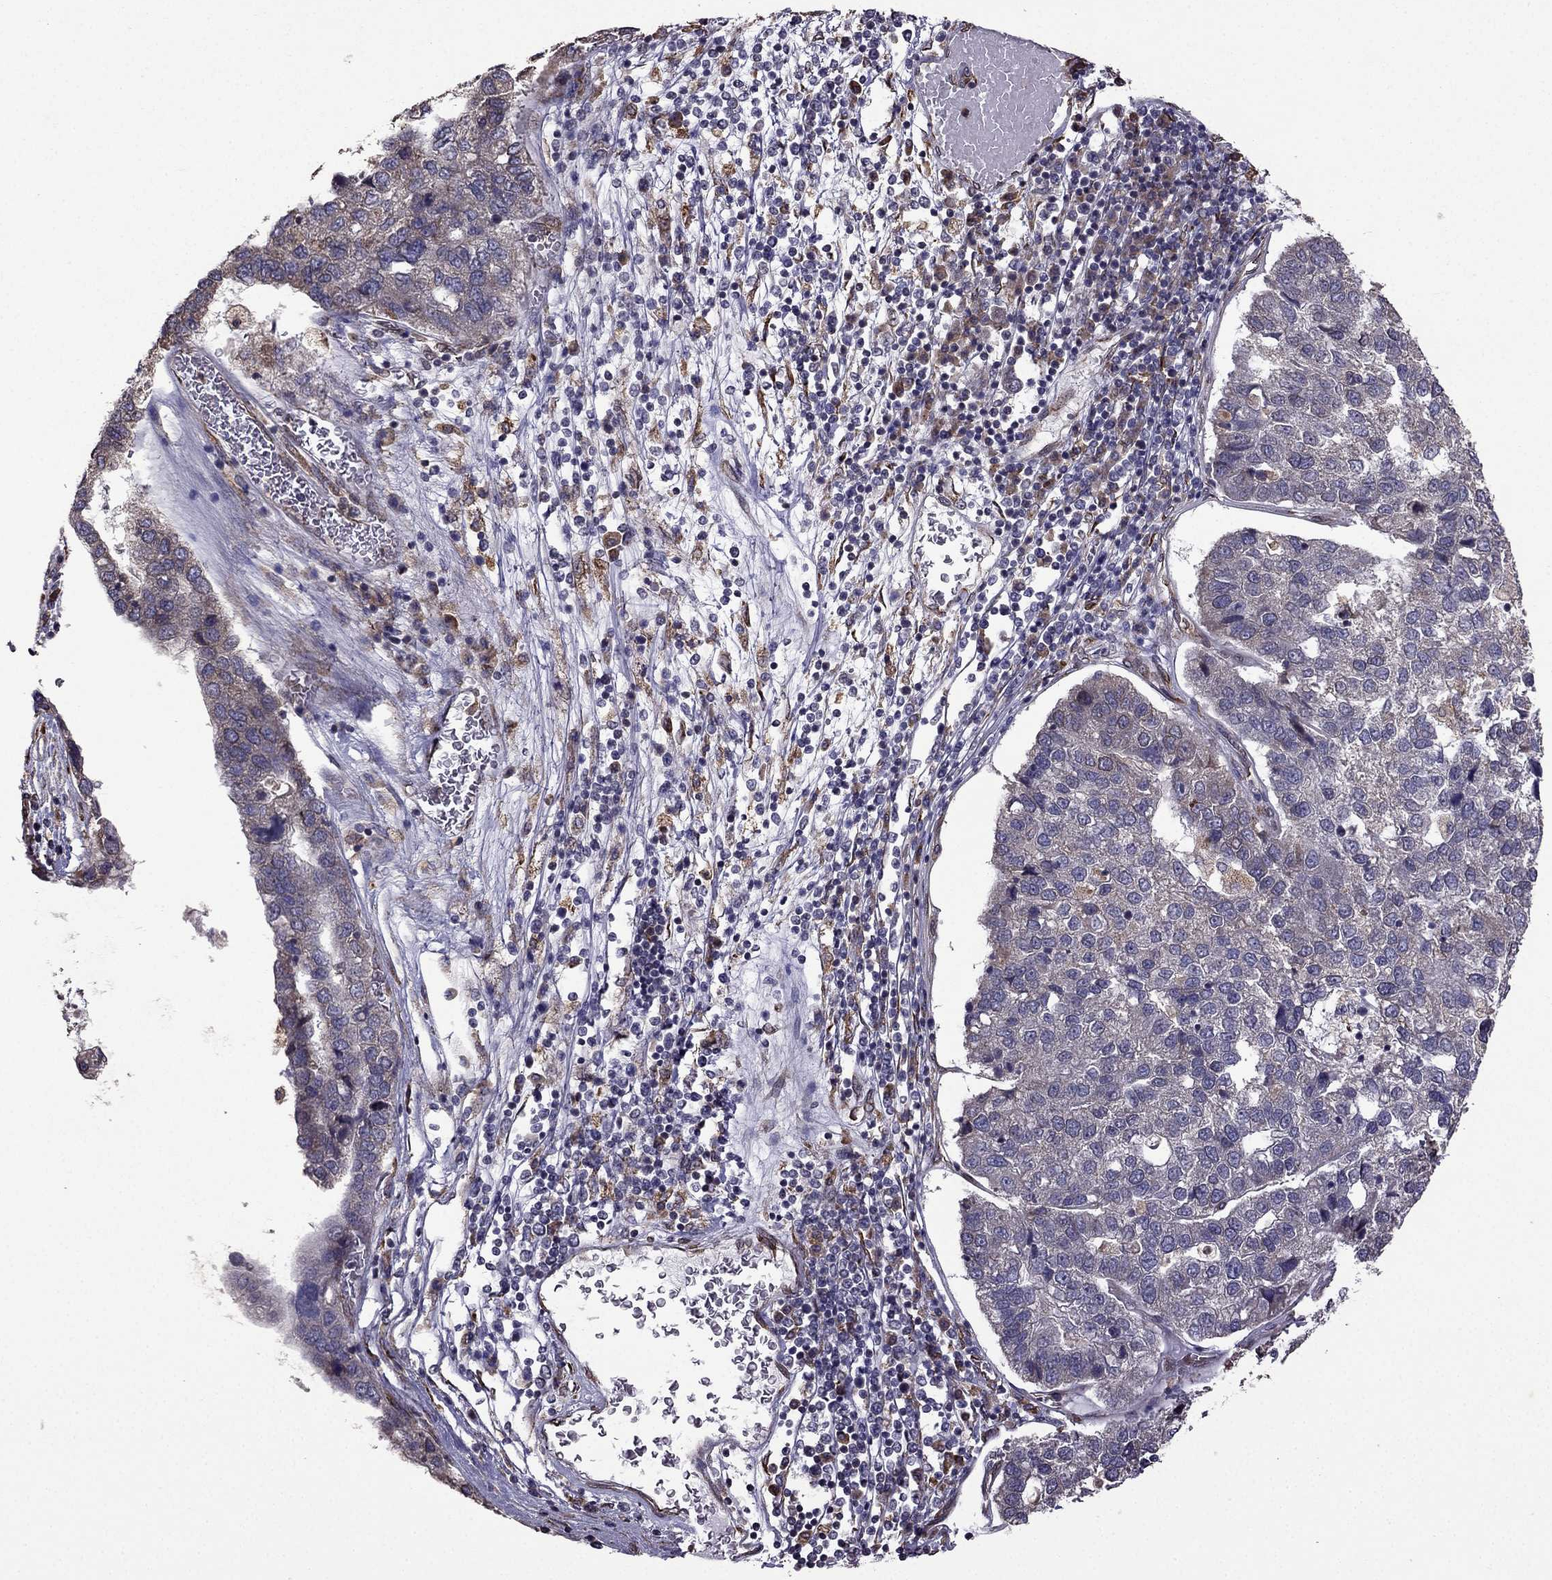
{"staining": {"intensity": "negative", "quantity": "none", "location": "none"}, "tissue": "pancreatic cancer", "cell_type": "Tumor cells", "image_type": "cancer", "snomed": [{"axis": "morphology", "description": "Adenocarcinoma, NOS"}, {"axis": "topography", "description": "Pancreas"}], "caption": "This micrograph is of pancreatic adenocarcinoma stained with IHC to label a protein in brown with the nuclei are counter-stained blue. There is no staining in tumor cells.", "gene": "IKBIP", "patient": {"sex": "female", "age": 61}}